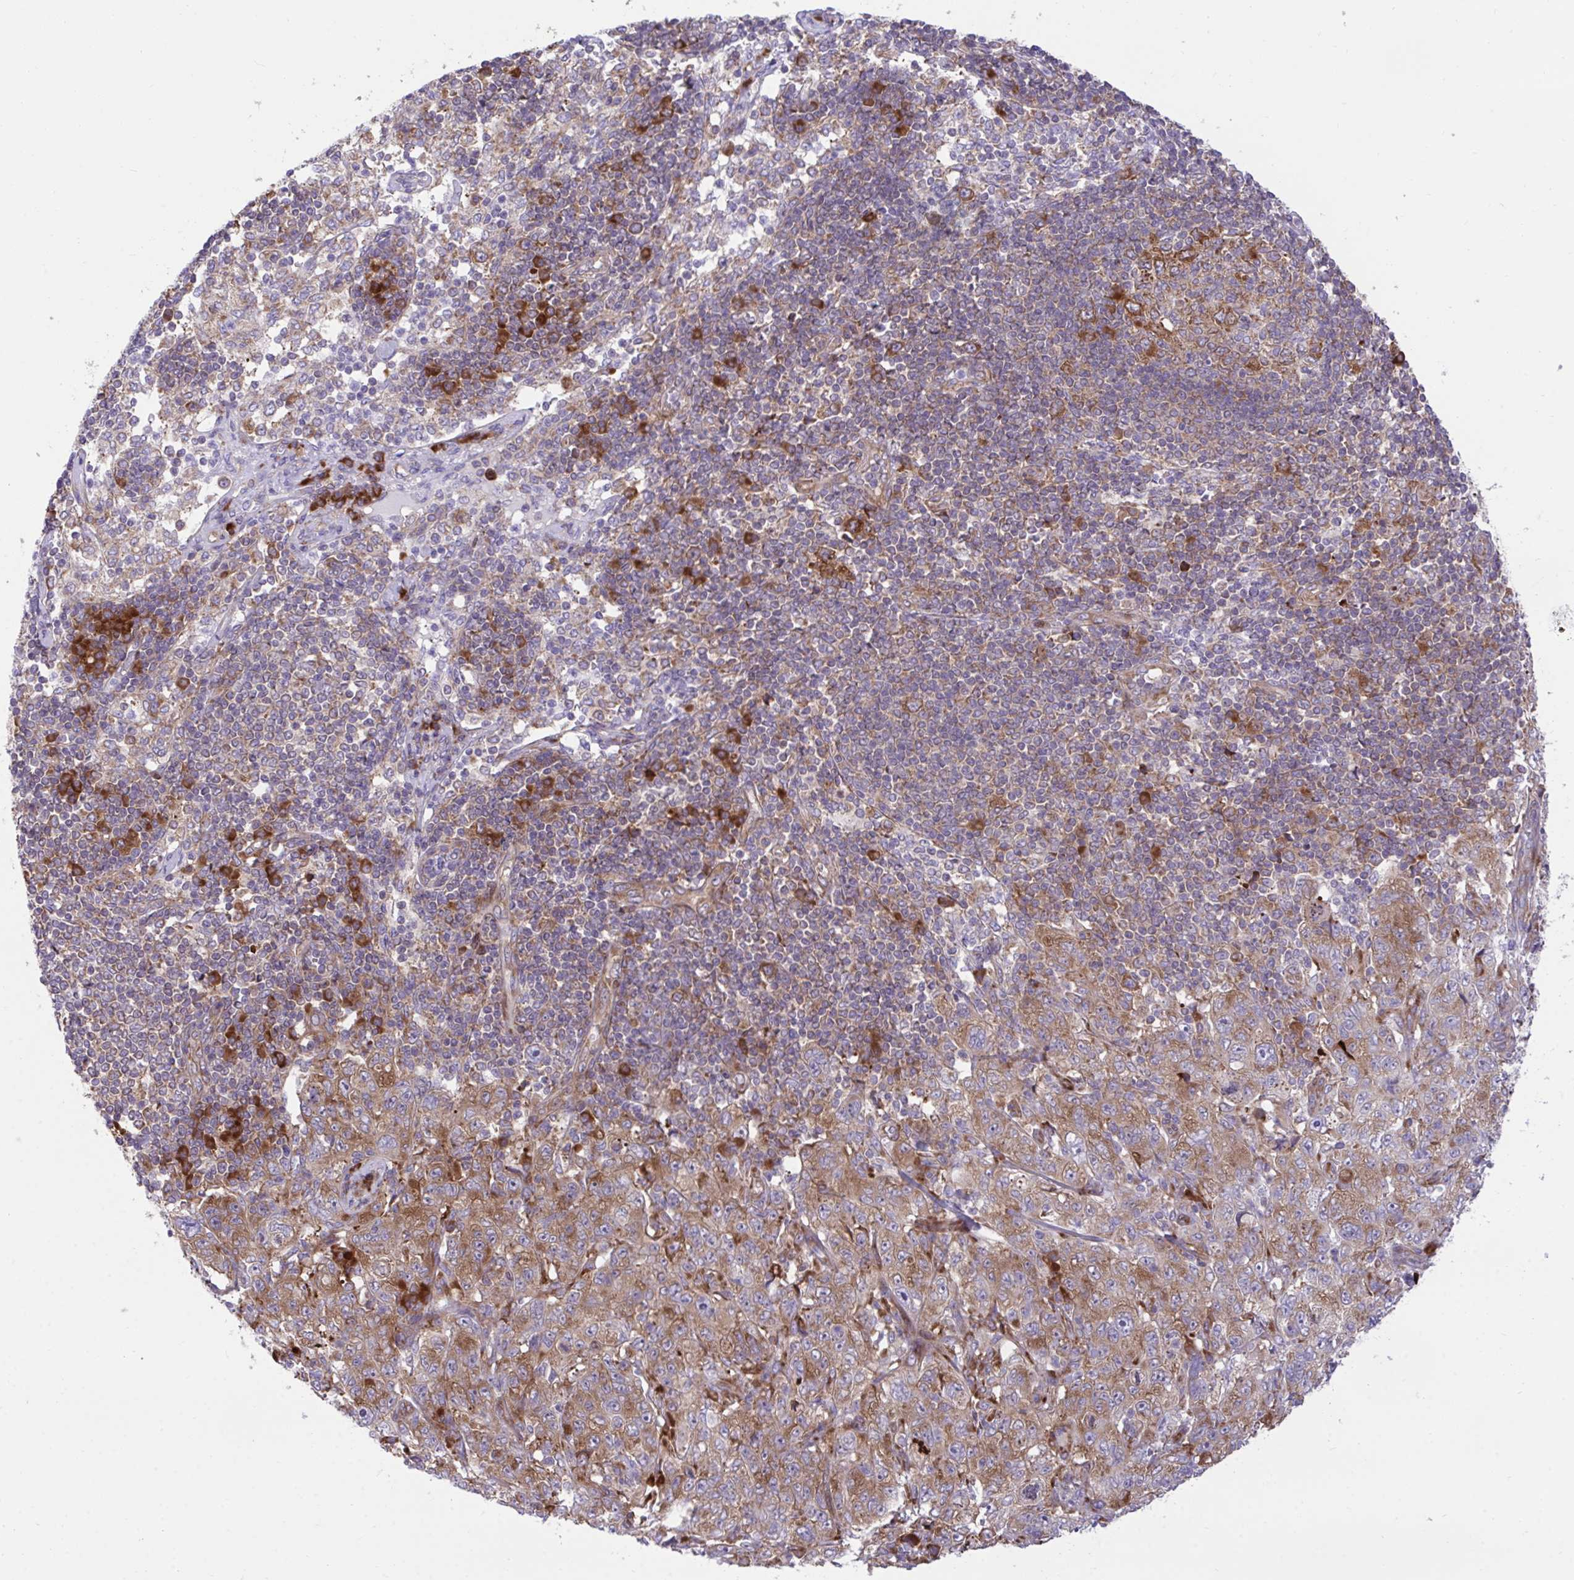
{"staining": {"intensity": "moderate", "quantity": ">75%", "location": "cytoplasmic/membranous"}, "tissue": "pancreatic cancer", "cell_type": "Tumor cells", "image_type": "cancer", "snomed": [{"axis": "morphology", "description": "Adenocarcinoma, NOS"}, {"axis": "topography", "description": "Pancreas"}], "caption": "Adenocarcinoma (pancreatic) tissue reveals moderate cytoplasmic/membranous staining in approximately >75% of tumor cells (IHC, brightfield microscopy, high magnification).", "gene": "RPS15", "patient": {"sex": "male", "age": 68}}